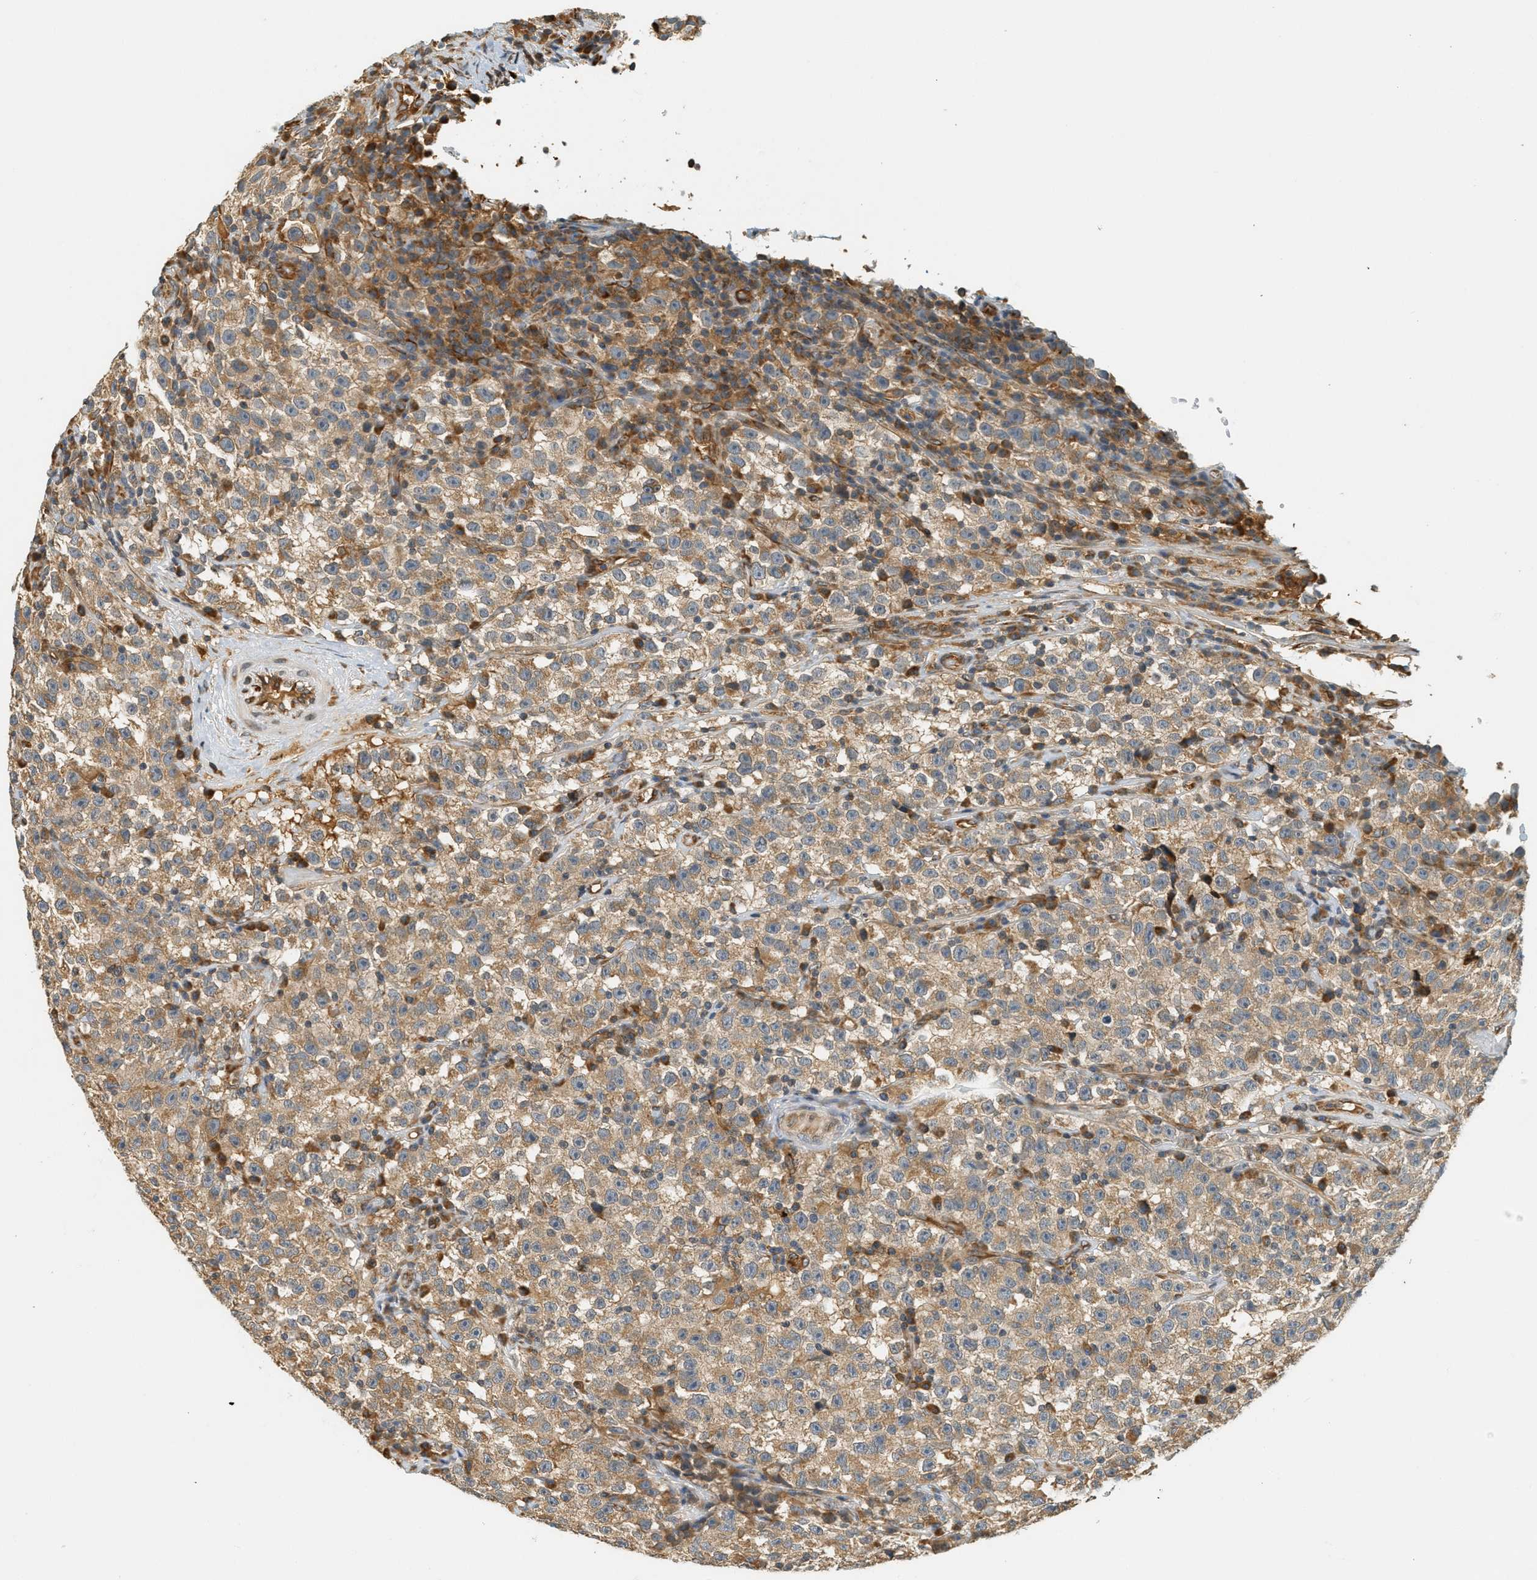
{"staining": {"intensity": "weak", "quantity": ">75%", "location": "cytoplasmic/membranous"}, "tissue": "testis cancer", "cell_type": "Tumor cells", "image_type": "cancer", "snomed": [{"axis": "morphology", "description": "Seminoma, NOS"}, {"axis": "topography", "description": "Testis"}], "caption": "Weak cytoplasmic/membranous expression for a protein is appreciated in approximately >75% of tumor cells of testis cancer using immunohistochemistry (IHC).", "gene": "PDK1", "patient": {"sex": "male", "age": 22}}